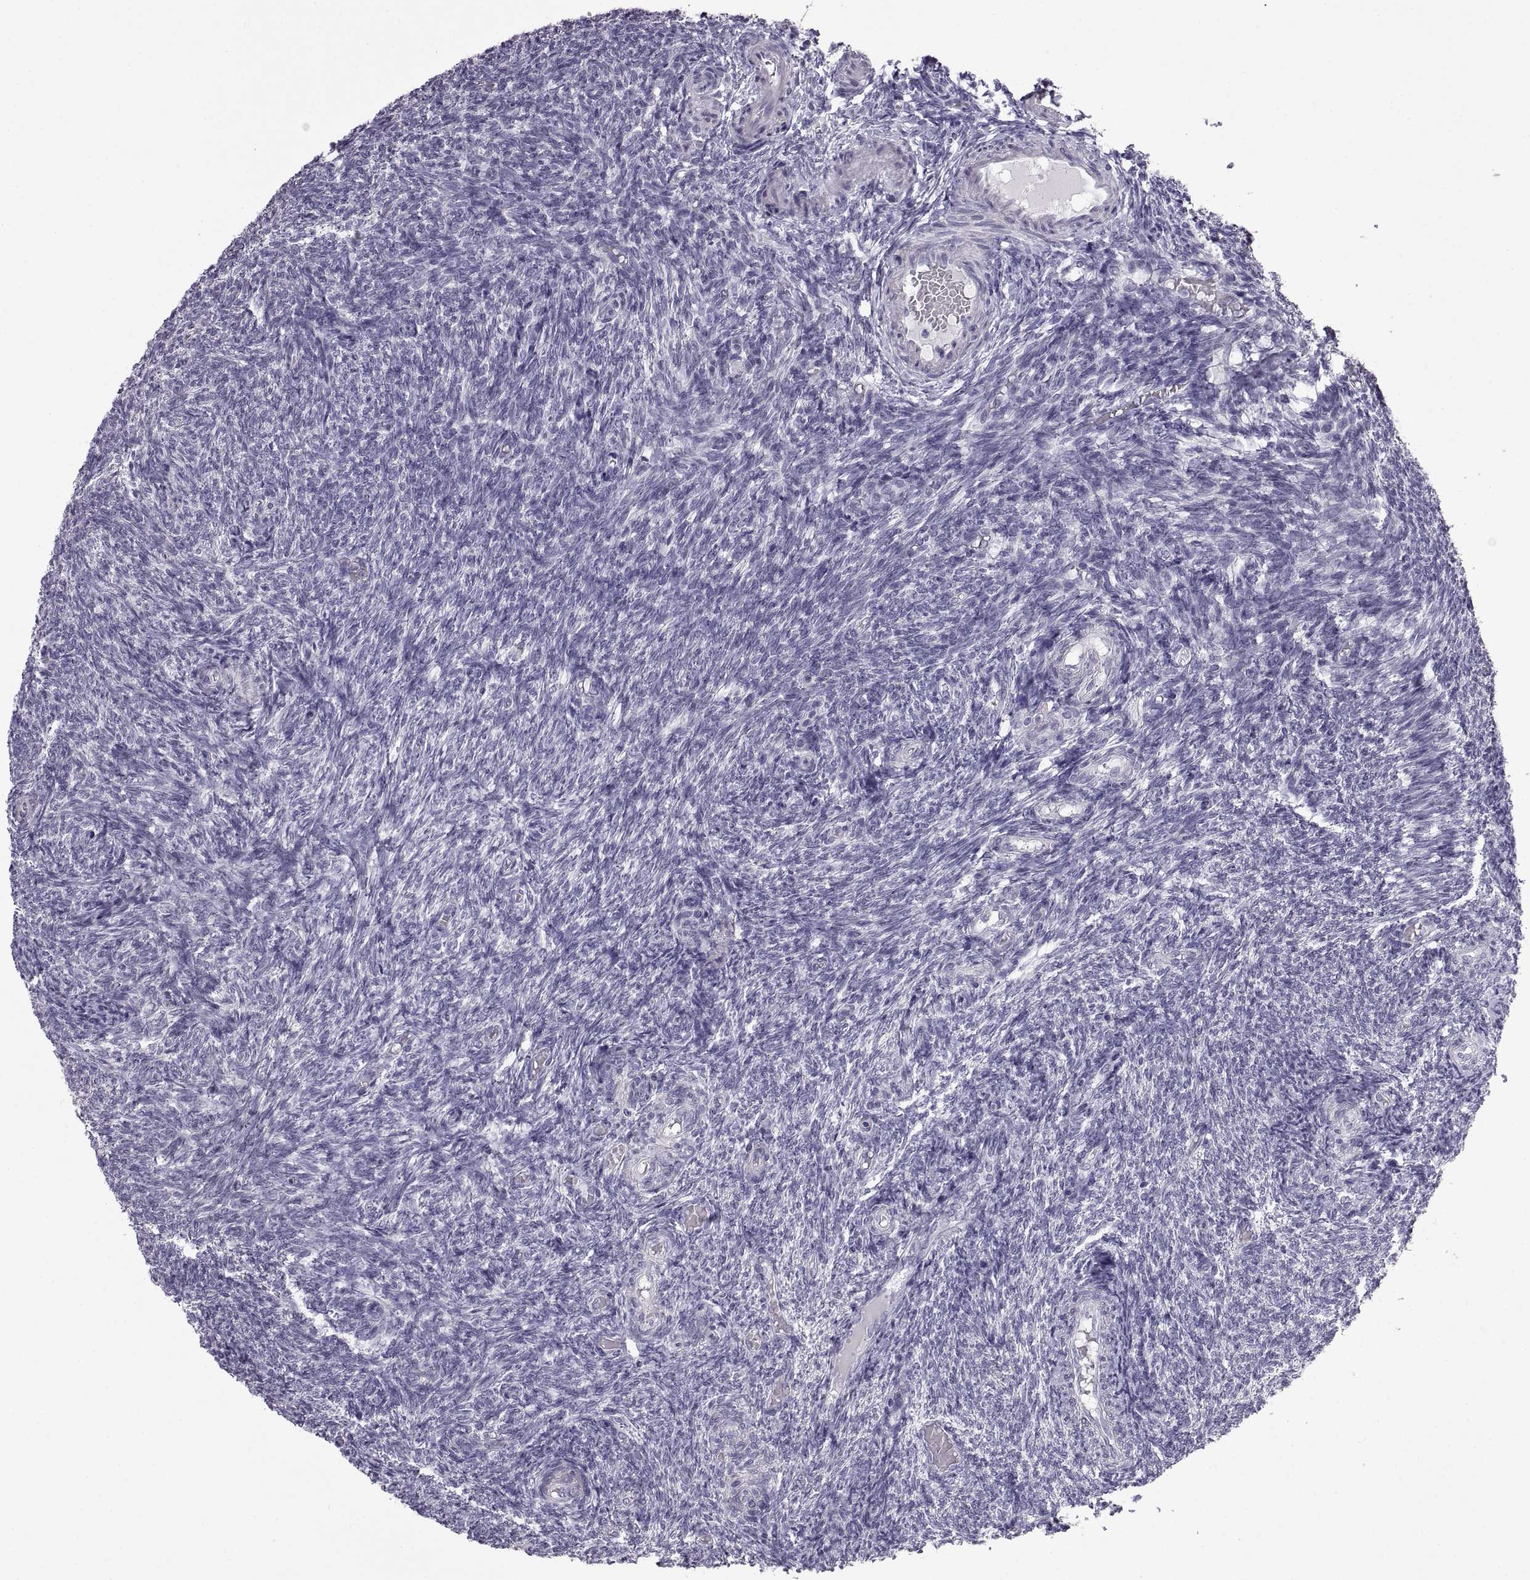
{"staining": {"intensity": "negative", "quantity": "none", "location": "none"}, "tissue": "ovary", "cell_type": "Ovarian stroma cells", "image_type": "normal", "snomed": [{"axis": "morphology", "description": "Normal tissue, NOS"}, {"axis": "topography", "description": "Ovary"}], "caption": "Immunohistochemistry (IHC) of normal human ovary displays no staining in ovarian stroma cells. (DAB IHC visualized using brightfield microscopy, high magnification).", "gene": "FAM170A", "patient": {"sex": "female", "age": 39}}